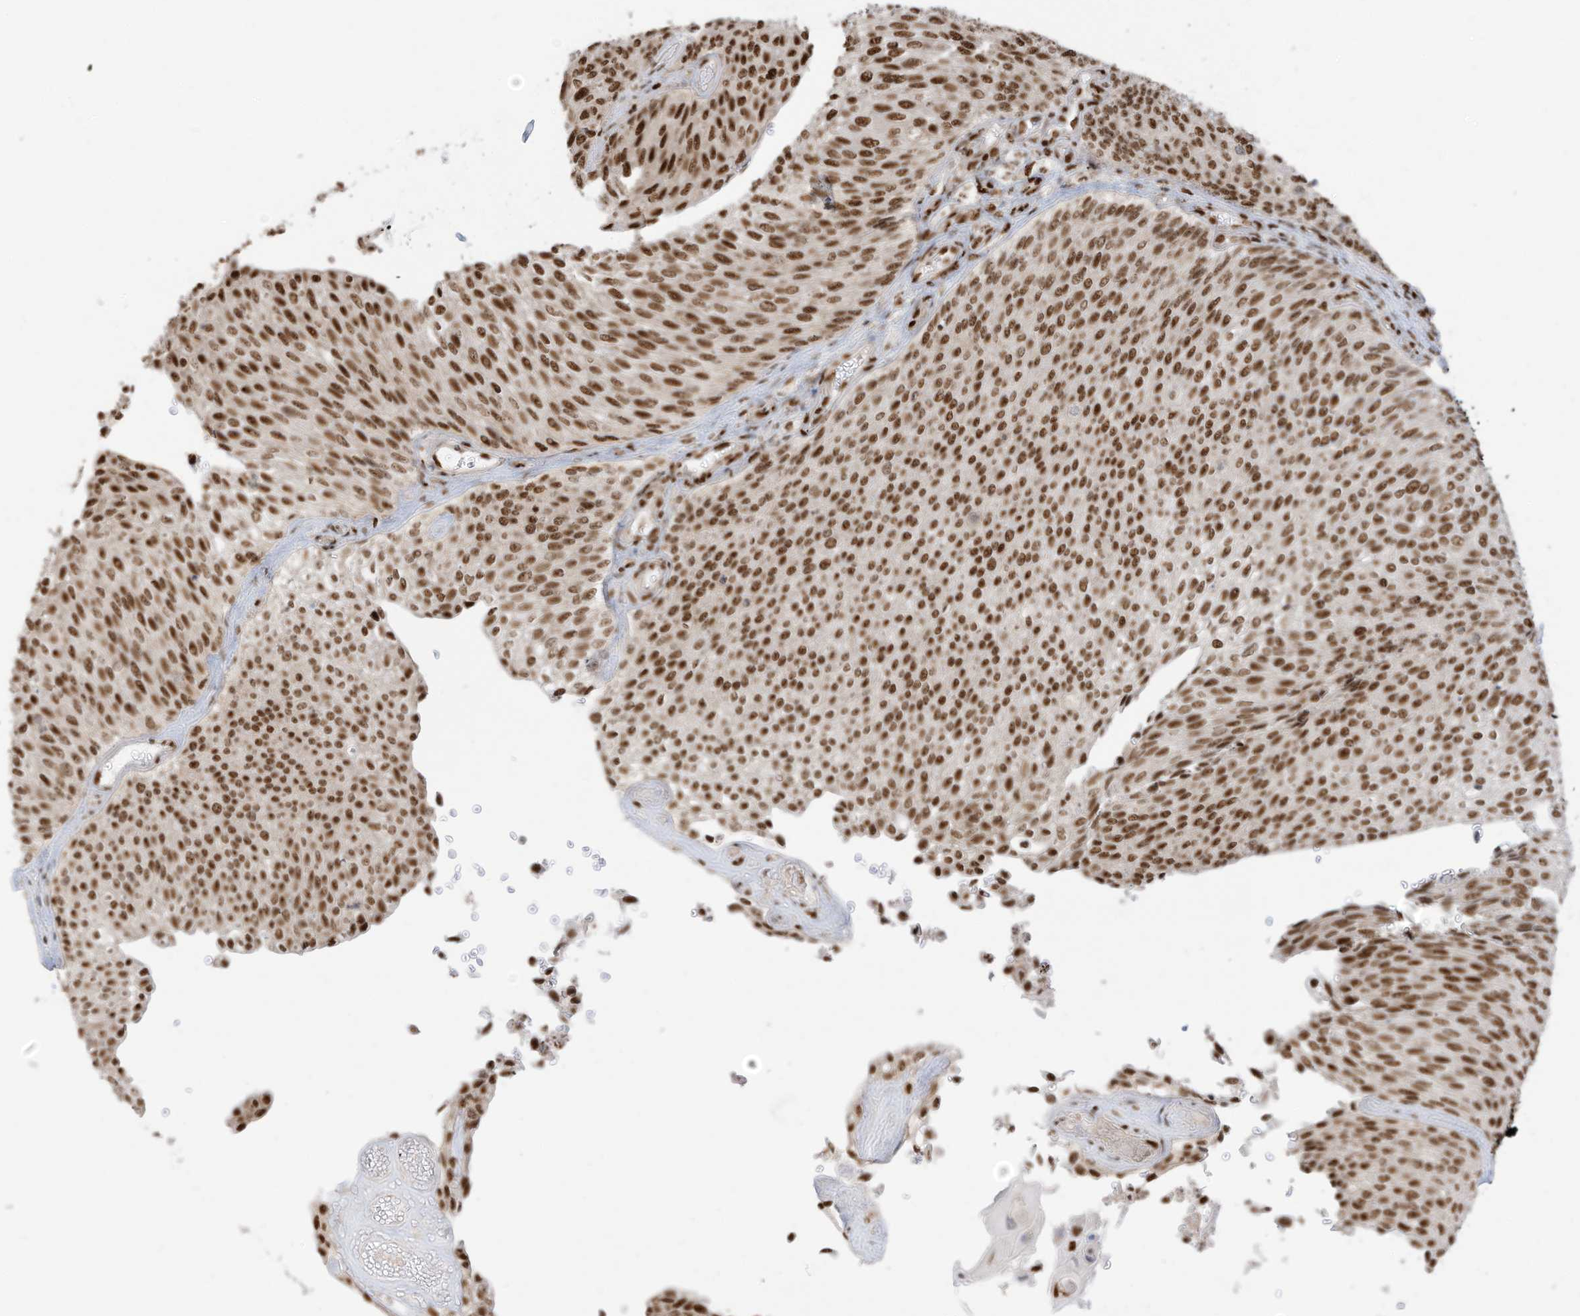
{"staining": {"intensity": "moderate", "quantity": ">75%", "location": "nuclear"}, "tissue": "urothelial cancer", "cell_type": "Tumor cells", "image_type": "cancer", "snomed": [{"axis": "morphology", "description": "Urothelial carcinoma, Low grade"}, {"axis": "topography", "description": "Urinary bladder"}], "caption": "Immunohistochemical staining of human urothelial cancer displays moderate nuclear protein positivity in about >75% of tumor cells. (DAB (3,3'-diaminobenzidine) = brown stain, brightfield microscopy at high magnification).", "gene": "SAMD15", "patient": {"sex": "female", "age": 79}}